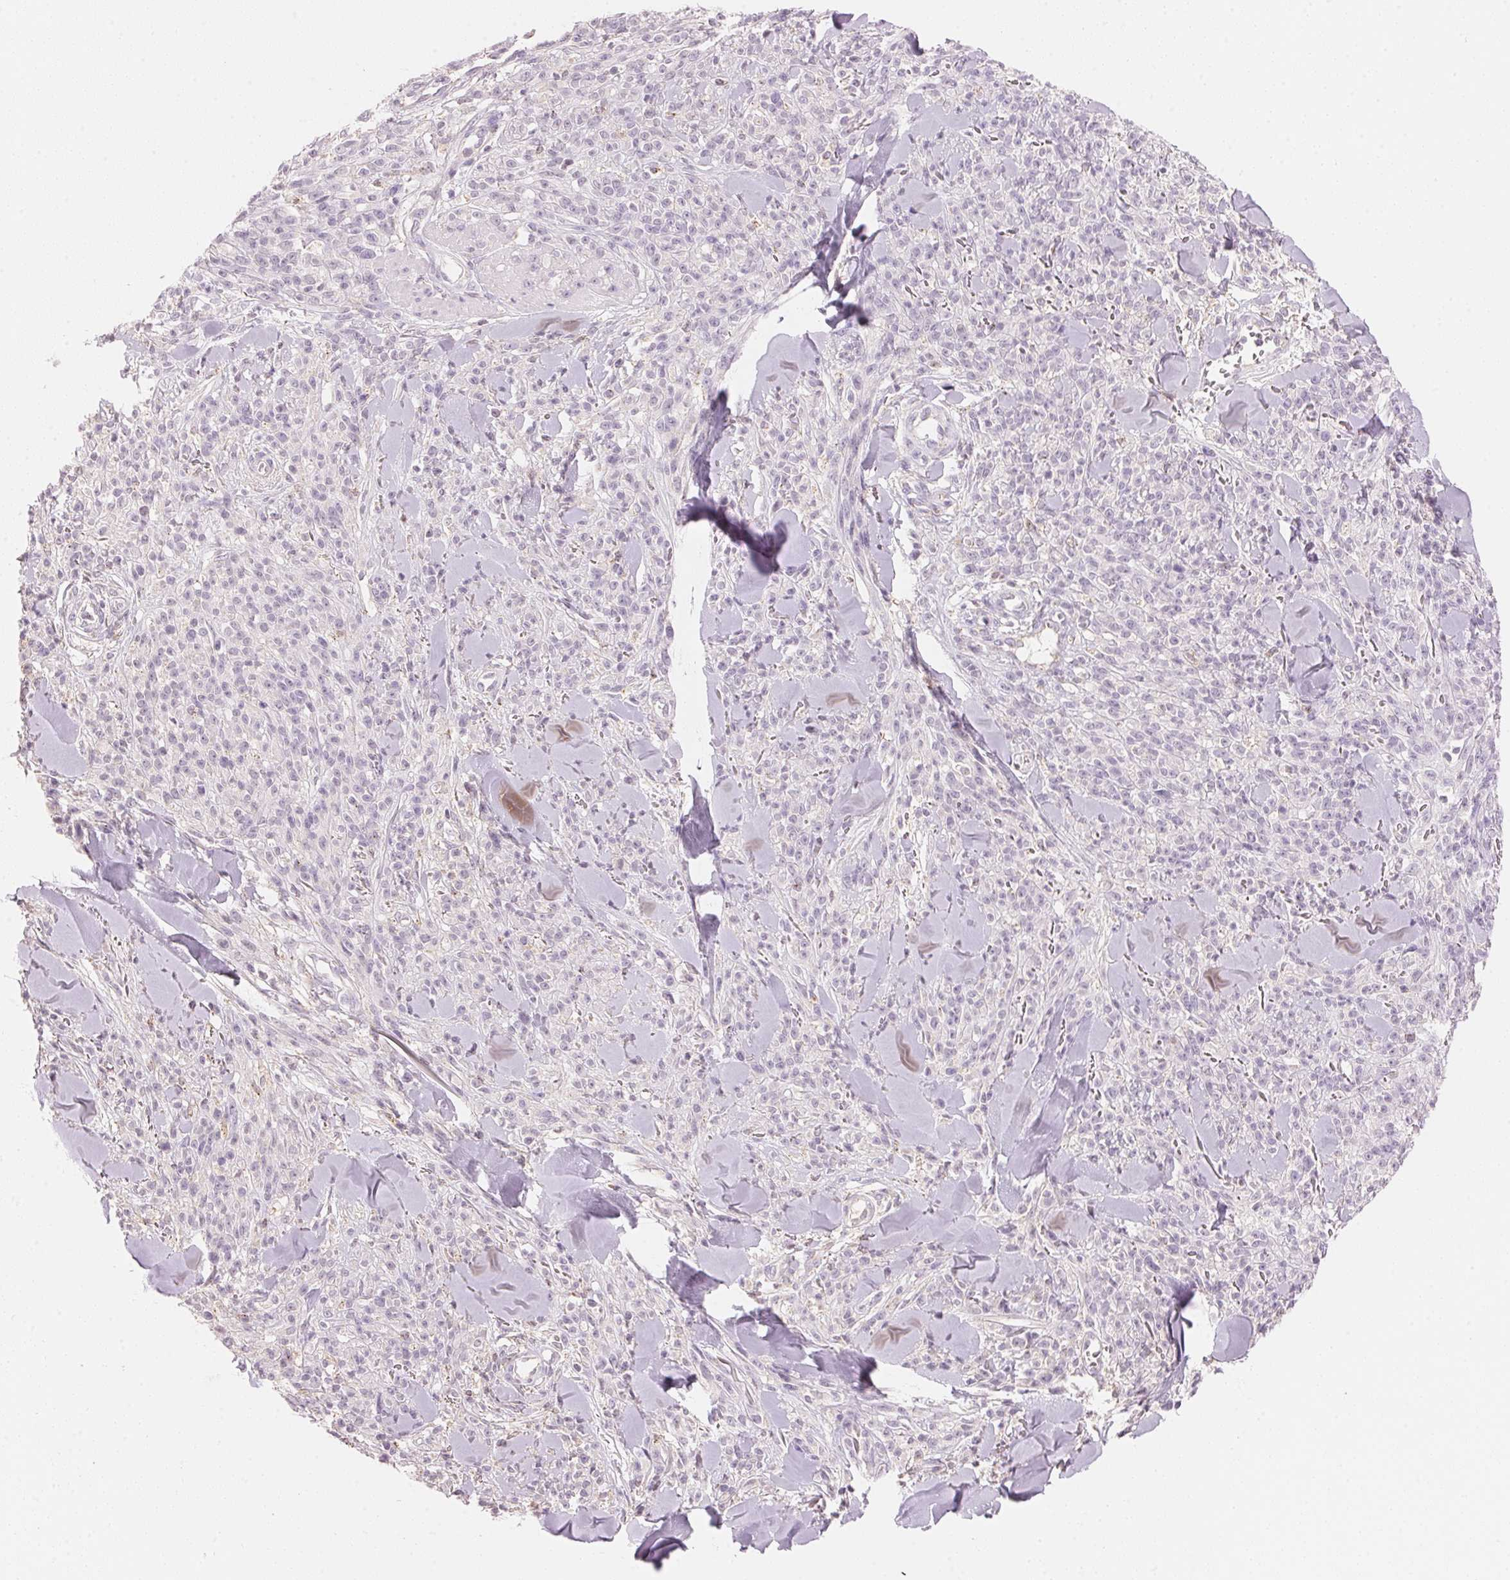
{"staining": {"intensity": "negative", "quantity": "none", "location": "none"}, "tissue": "melanoma", "cell_type": "Tumor cells", "image_type": "cancer", "snomed": [{"axis": "morphology", "description": "Malignant melanoma, NOS"}, {"axis": "topography", "description": "Skin"}, {"axis": "topography", "description": "Skin of trunk"}], "caption": "DAB (3,3'-diaminobenzidine) immunohistochemical staining of human melanoma displays no significant staining in tumor cells.", "gene": "HOXB13", "patient": {"sex": "male", "age": 74}}